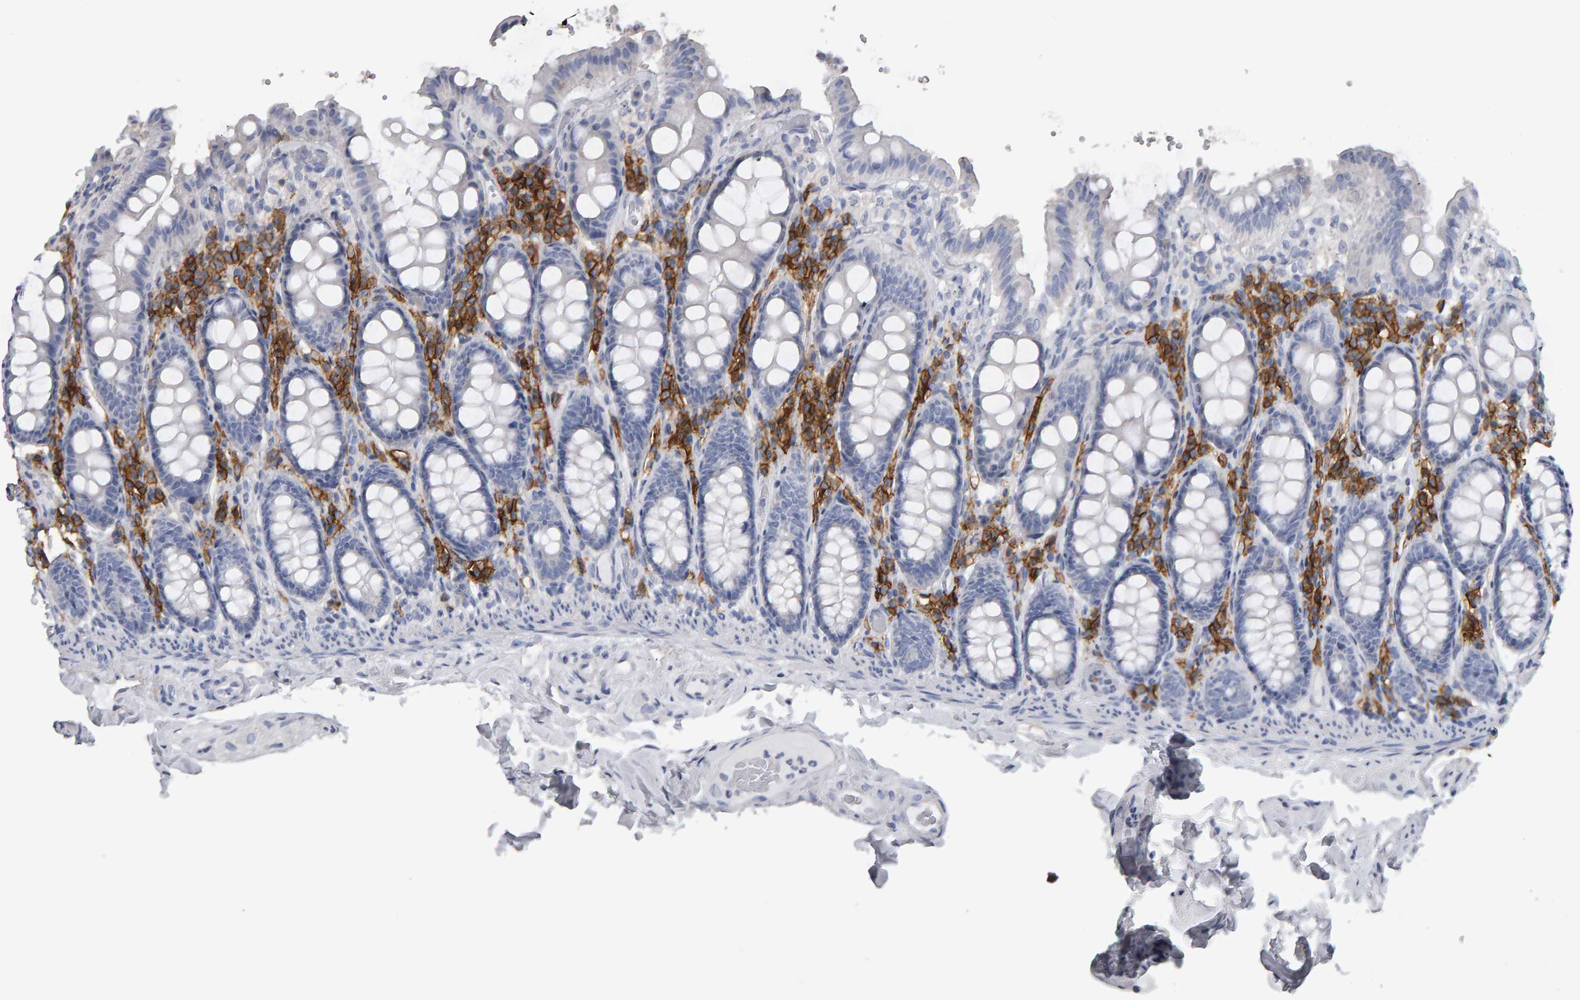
{"staining": {"intensity": "strong", "quantity": "25%-75%", "location": "cytoplasmic/membranous"}, "tissue": "colon", "cell_type": "Endothelial cells", "image_type": "normal", "snomed": [{"axis": "morphology", "description": "Normal tissue, NOS"}, {"axis": "topography", "description": "Colon"}, {"axis": "topography", "description": "Peripheral nerve tissue"}], "caption": "Immunohistochemical staining of normal colon demonstrates high levels of strong cytoplasmic/membranous expression in approximately 25%-75% of endothelial cells.", "gene": "CD38", "patient": {"sex": "female", "age": 61}}